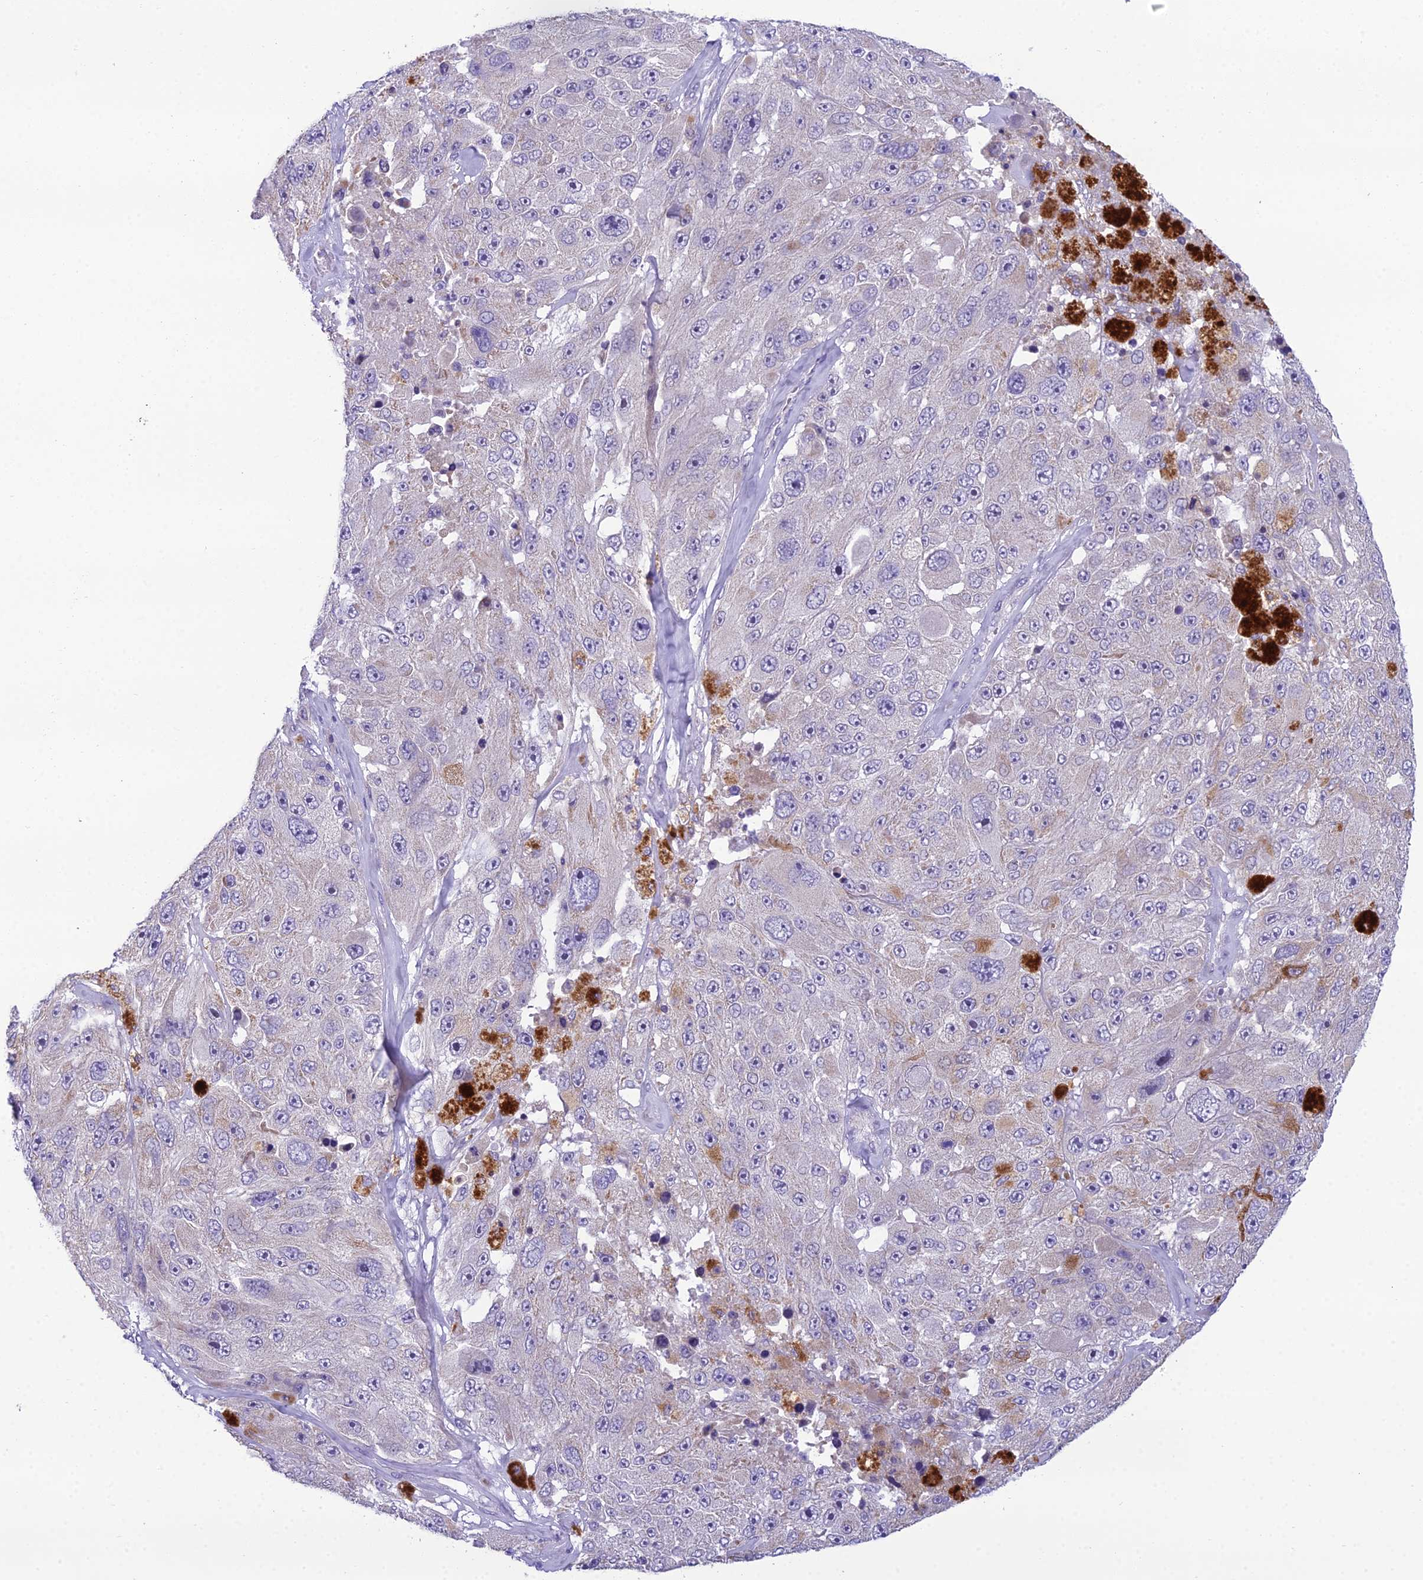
{"staining": {"intensity": "moderate", "quantity": "<25%", "location": "cytoplasmic/membranous"}, "tissue": "melanoma", "cell_type": "Tumor cells", "image_type": "cancer", "snomed": [{"axis": "morphology", "description": "Malignant melanoma, Metastatic site"}, {"axis": "topography", "description": "Lymph node"}], "caption": "High-magnification brightfield microscopy of malignant melanoma (metastatic site) stained with DAB (3,3'-diaminobenzidine) (brown) and counterstained with hematoxylin (blue). tumor cells exhibit moderate cytoplasmic/membranous expression is seen in approximately<25% of cells.", "gene": "MIIP", "patient": {"sex": "male", "age": 62}}